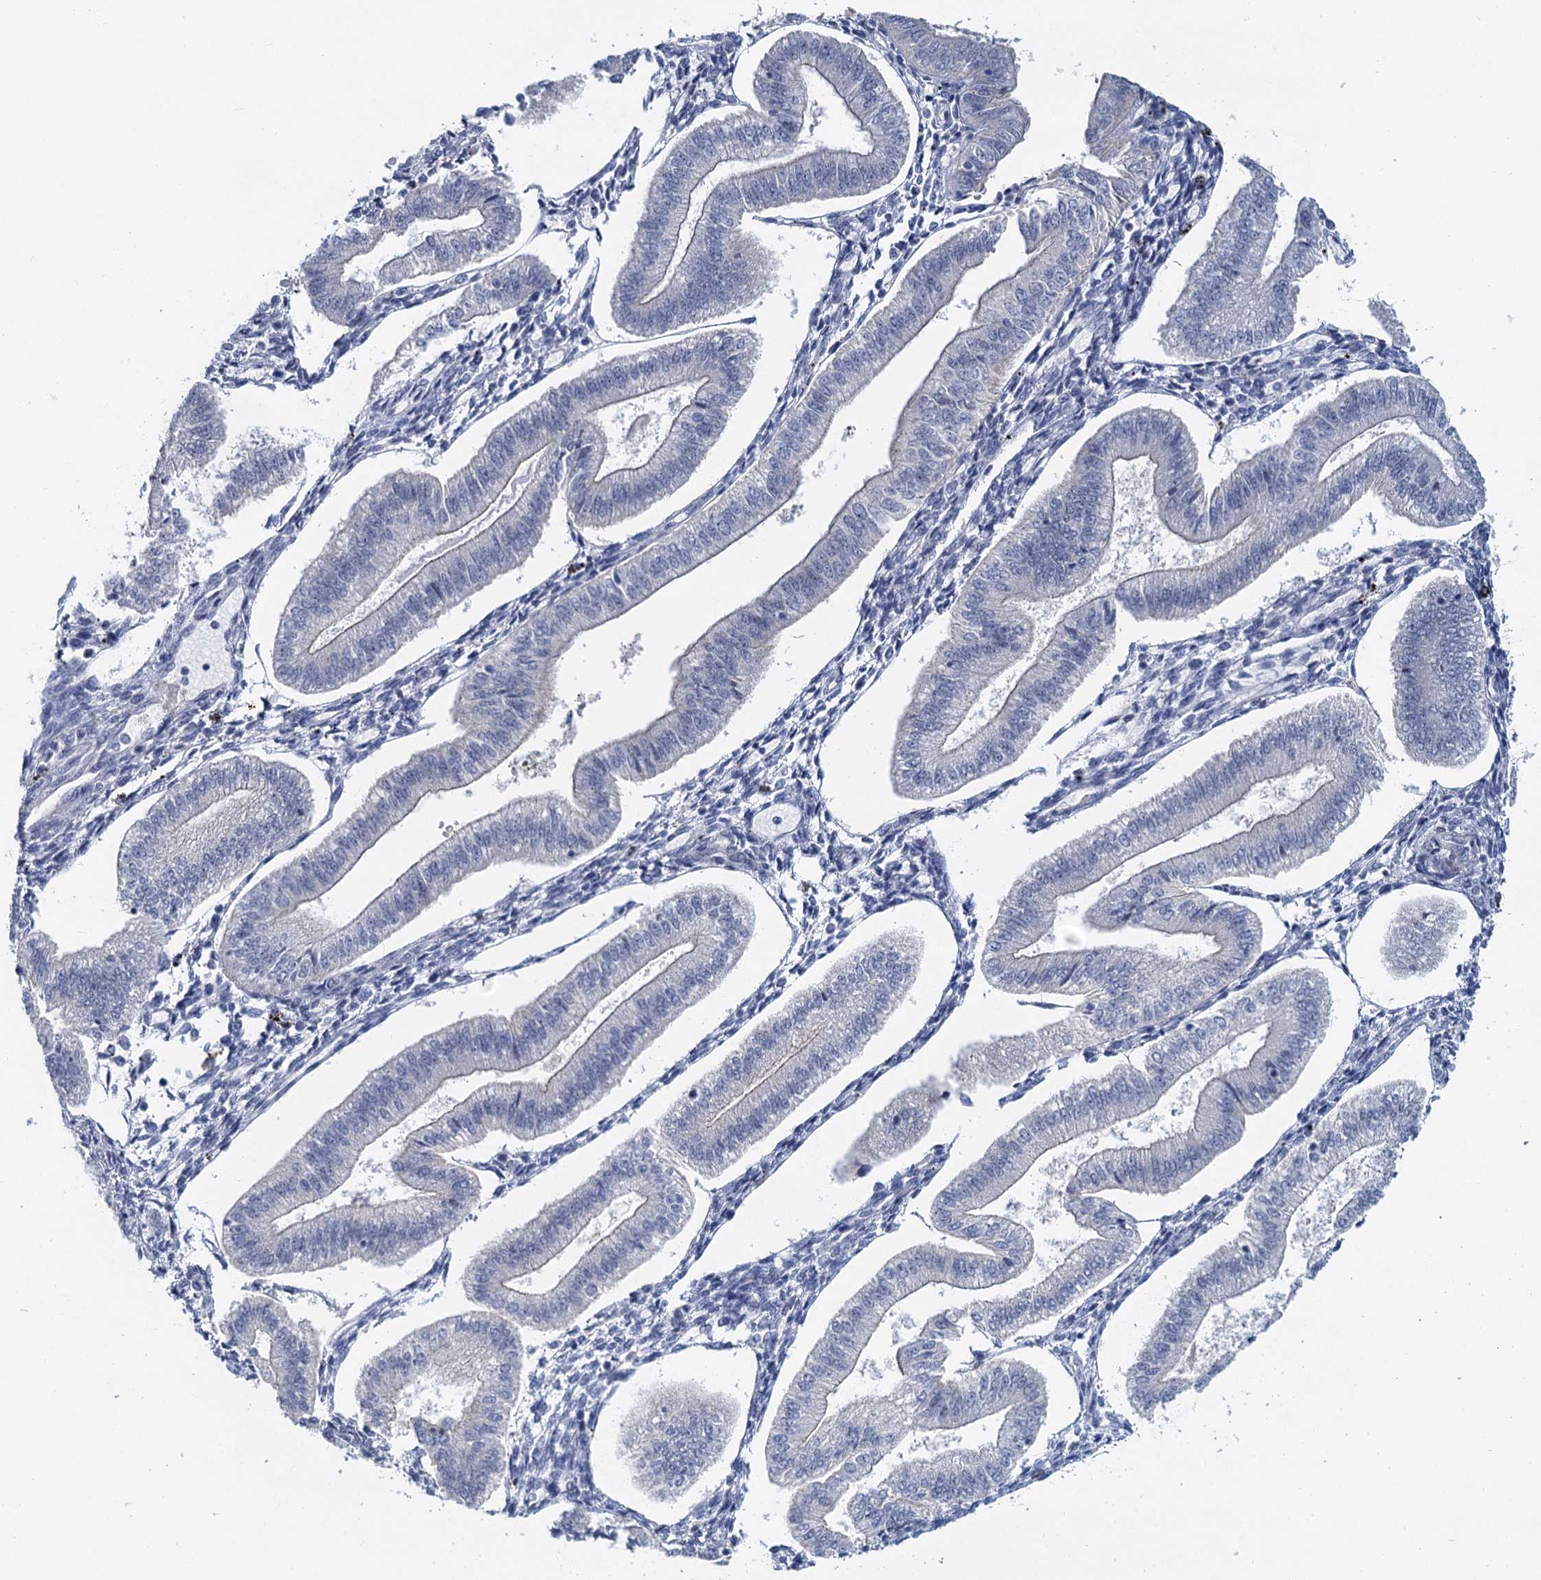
{"staining": {"intensity": "negative", "quantity": "none", "location": "none"}, "tissue": "endometrium", "cell_type": "Cells in endometrial stroma", "image_type": "normal", "snomed": [{"axis": "morphology", "description": "Normal tissue, NOS"}, {"axis": "topography", "description": "Endometrium"}], "caption": "Immunohistochemistry (IHC) image of normal endometrium stained for a protein (brown), which exhibits no staining in cells in endometrial stroma.", "gene": "ACRBP", "patient": {"sex": "female", "age": 34}}